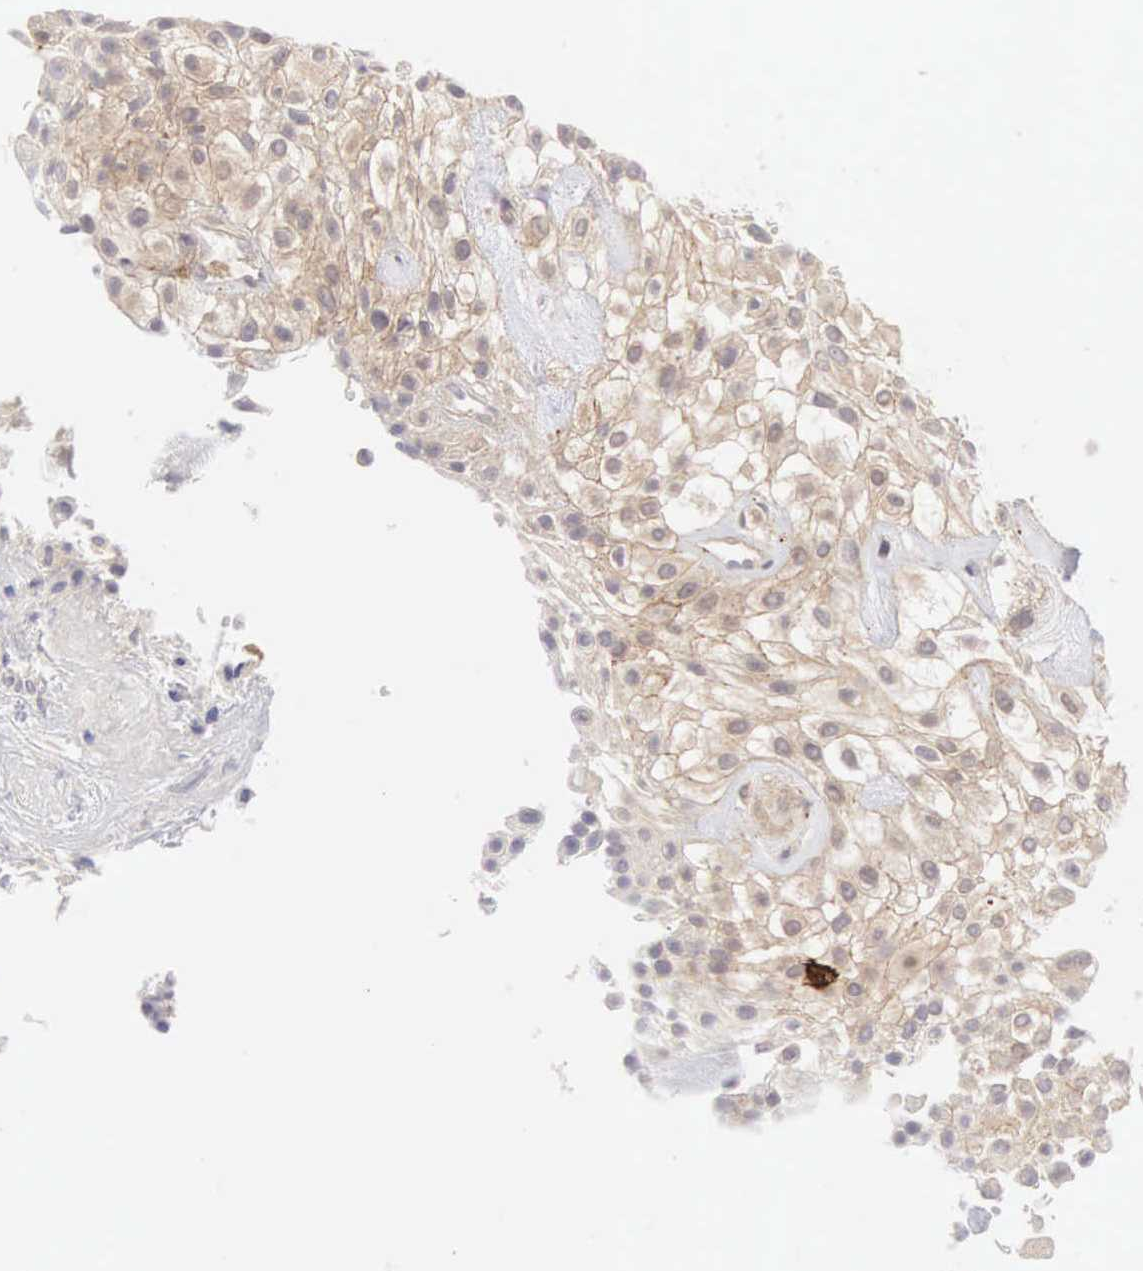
{"staining": {"intensity": "weak", "quantity": ">75%", "location": "cytoplasmic/membranous"}, "tissue": "urothelial cancer", "cell_type": "Tumor cells", "image_type": "cancer", "snomed": [{"axis": "morphology", "description": "Urothelial carcinoma, High grade"}, {"axis": "topography", "description": "Urinary bladder"}], "caption": "The photomicrograph reveals immunohistochemical staining of urothelial carcinoma (high-grade). There is weak cytoplasmic/membranous expression is appreciated in about >75% of tumor cells.", "gene": "CD1A", "patient": {"sex": "male", "age": 56}}